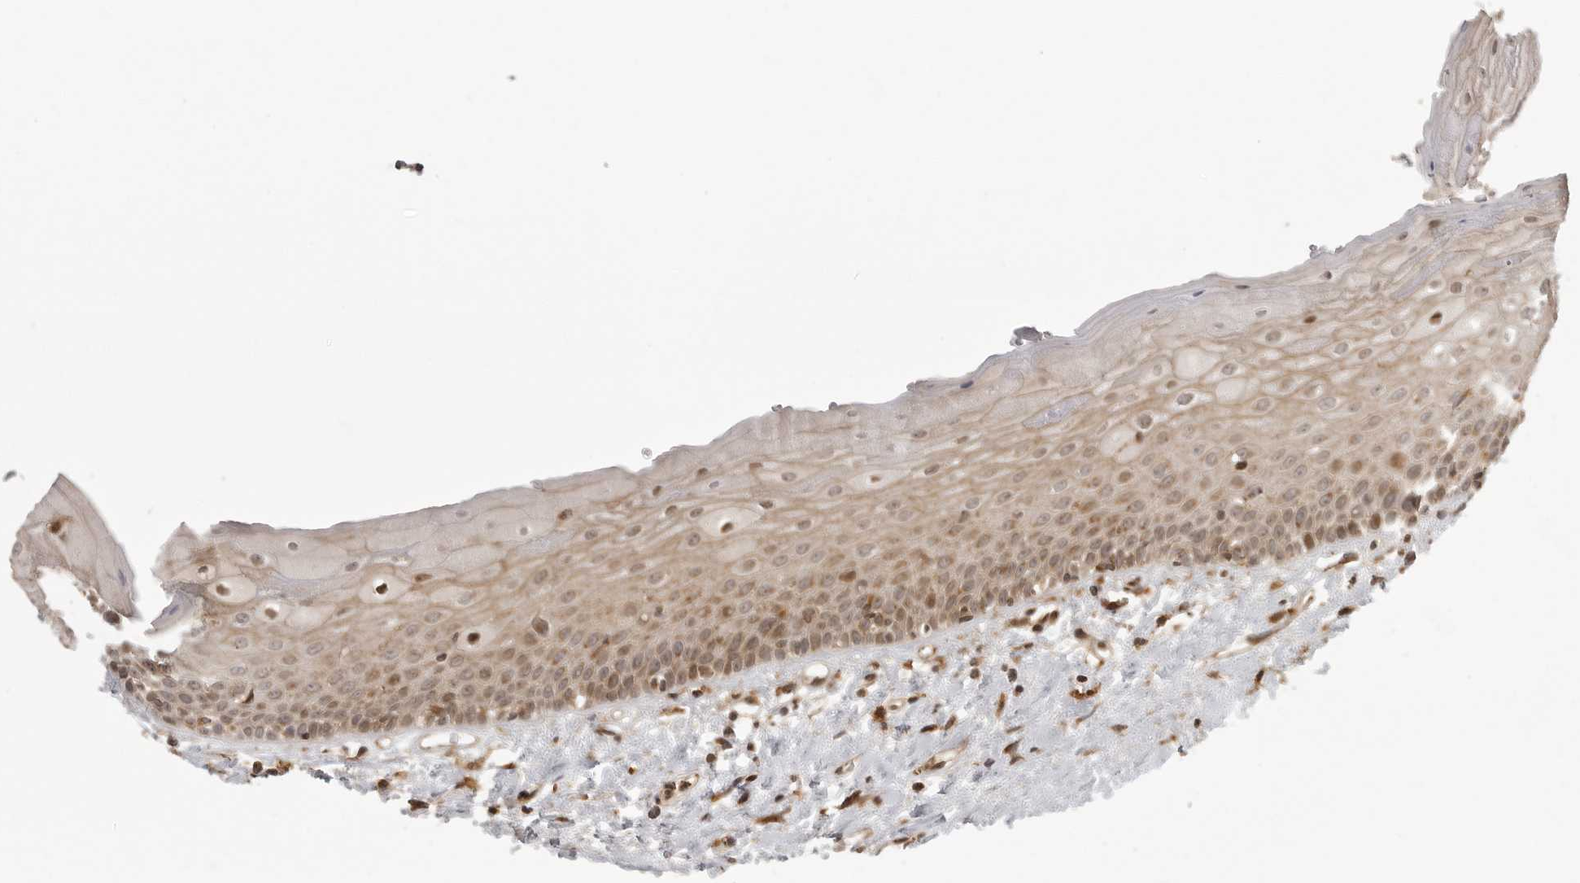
{"staining": {"intensity": "moderate", "quantity": ">75%", "location": "nuclear"}, "tissue": "oral mucosa", "cell_type": "Squamous epithelial cells", "image_type": "normal", "snomed": [{"axis": "morphology", "description": "Normal tissue, NOS"}, {"axis": "topography", "description": "Oral tissue"}], "caption": "Immunohistochemistry image of normal oral mucosa stained for a protein (brown), which exhibits medium levels of moderate nuclear positivity in approximately >75% of squamous epithelial cells.", "gene": "FAT3", "patient": {"sex": "female", "age": 76}}